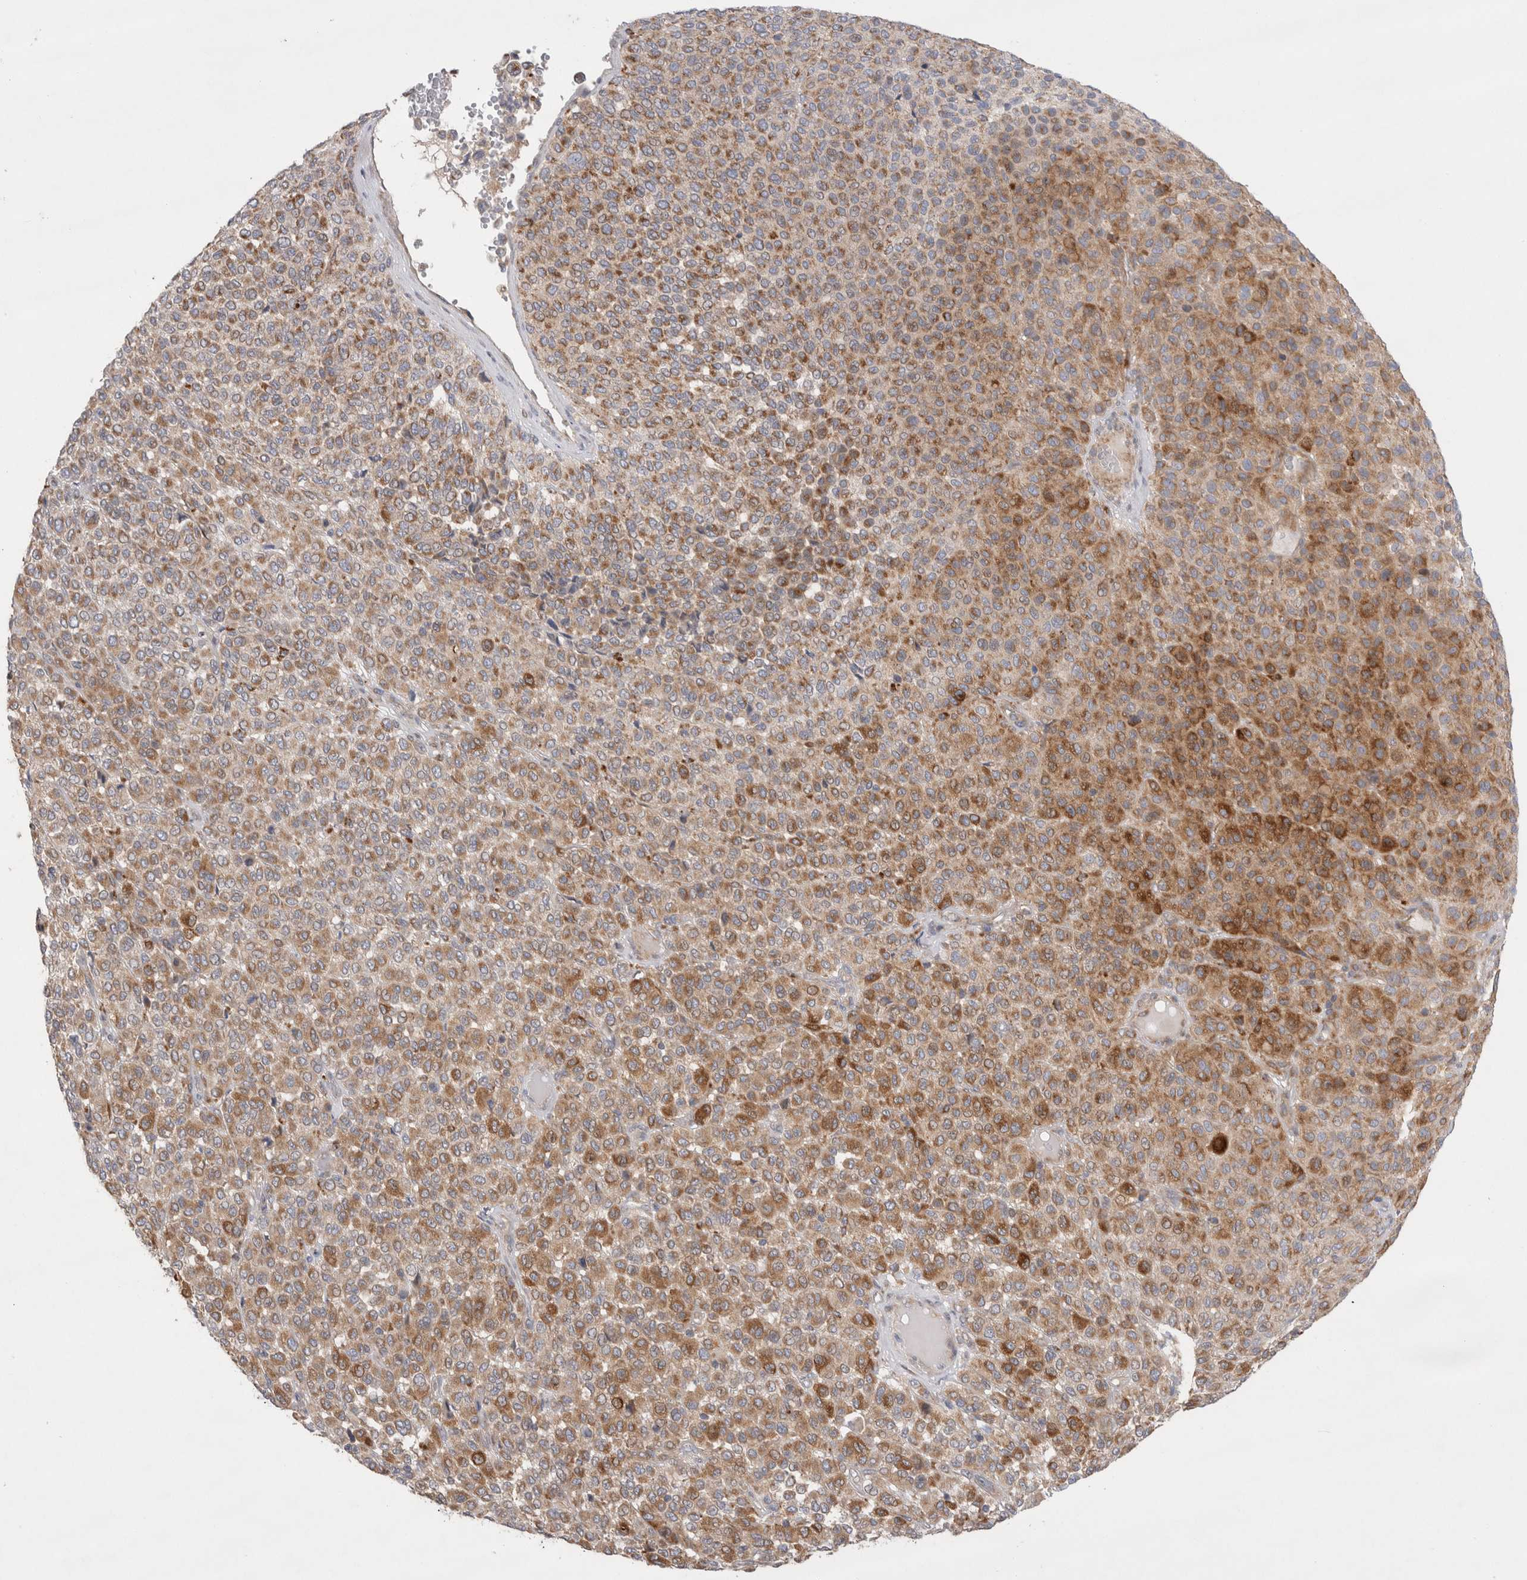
{"staining": {"intensity": "moderate", "quantity": ">75%", "location": "cytoplasmic/membranous"}, "tissue": "melanoma", "cell_type": "Tumor cells", "image_type": "cancer", "snomed": [{"axis": "morphology", "description": "Malignant melanoma, Metastatic site"}, {"axis": "topography", "description": "Pancreas"}], "caption": "The image demonstrates a brown stain indicating the presence of a protein in the cytoplasmic/membranous of tumor cells in malignant melanoma (metastatic site). (DAB (3,3'-diaminobenzidine) IHC, brown staining for protein, blue staining for nuclei).", "gene": "TBC1D16", "patient": {"sex": "female", "age": 30}}